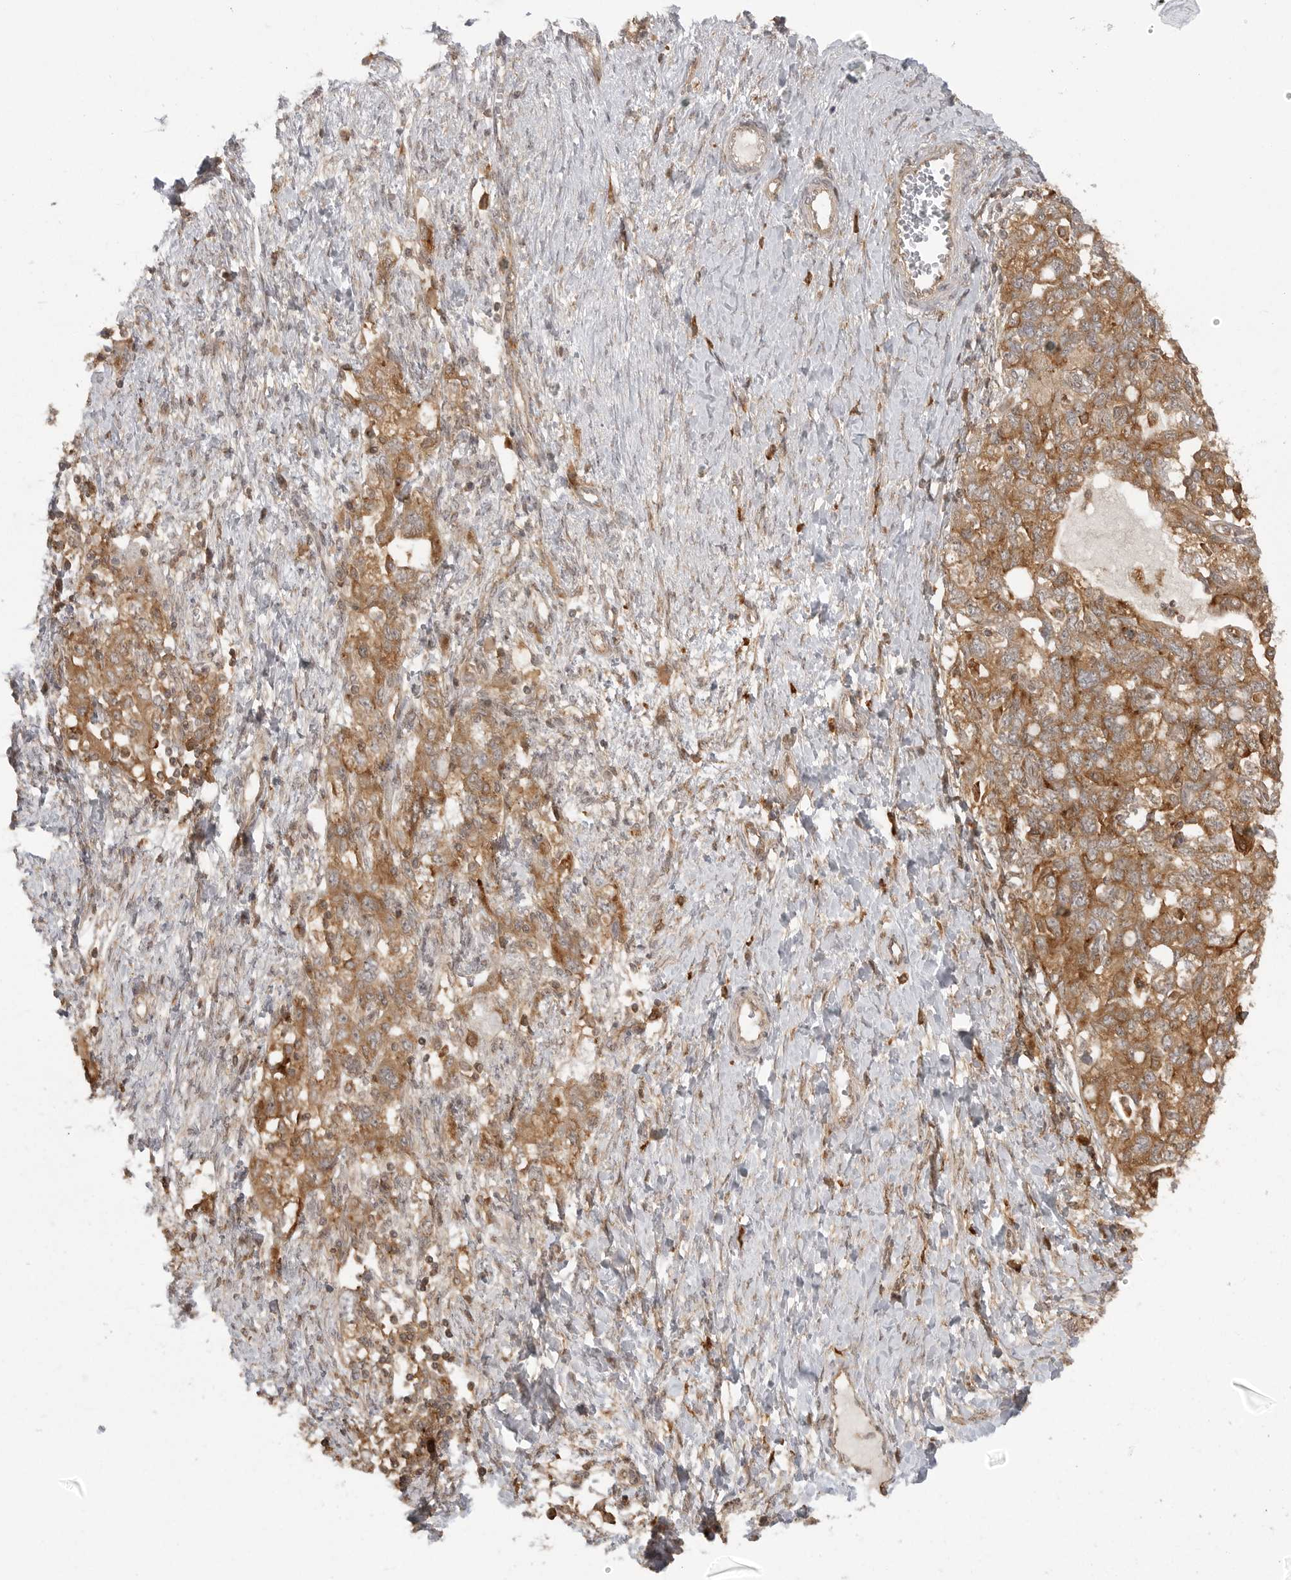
{"staining": {"intensity": "moderate", "quantity": ">75%", "location": "cytoplasmic/membranous"}, "tissue": "ovarian cancer", "cell_type": "Tumor cells", "image_type": "cancer", "snomed": [{"axis": "morphology", "description": "Carcinoma, NOS"}, {"axis": "morphology", "description": "Cystadenocarcinoma, serous, NOS"}, {"axis": "topography", "description": "Ovary"}], "caption": "High-power microscopy captured an immunohistochemistry (IHC) micrograph of ovarian cancer (serous cystadenocarcinoma), revealing moderate cytoplasmic/membranous positivity in about >75% of tumor cells. The staining was performed using DAB (3,3'-diaminobenzidine), with brown indicating positive protein expression. Nuclei are stained blue with hematoxylin.", "gene": "FAT3", "patient": {"sex": "female", "age": 69}}